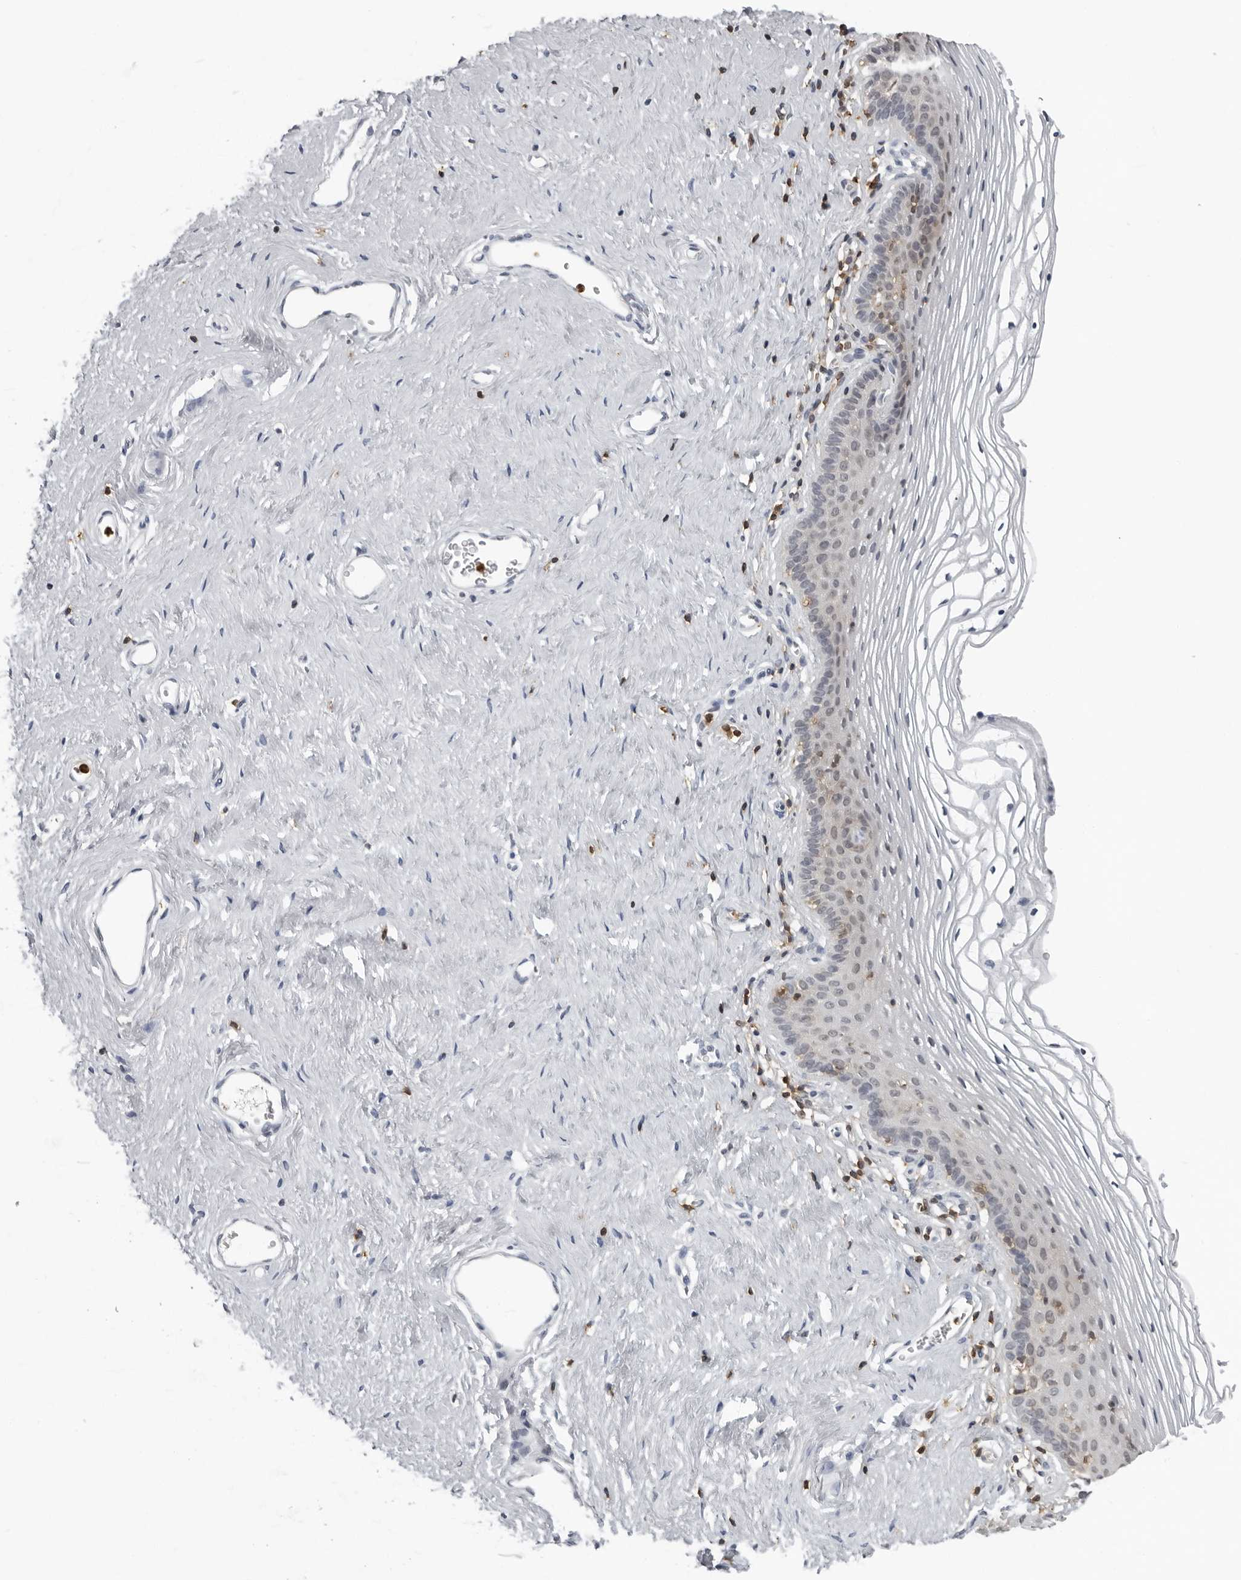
{"staining": {"intensity": "negative", "quantity": "none", "location": "none"}, "tissue": "vagina", "cell_type": "Squamous epithelial cells", "image_type": "normal", "snomed": [{"axis": "morphology", "description": "Normal tissue, NOS"}, {"axis": "topography", "description": "Vagina"}], "caption": "High power microscopy photomicrograph of an IHC image of normal vagina, revealing no significant positivity in squamous epithelial cells. (DAB (3,3'-diaminobenzidine) IHC with hematoxylin counter stain).", "gene": "HSPH1", "patient": {"sex": "female", "age": 32}}